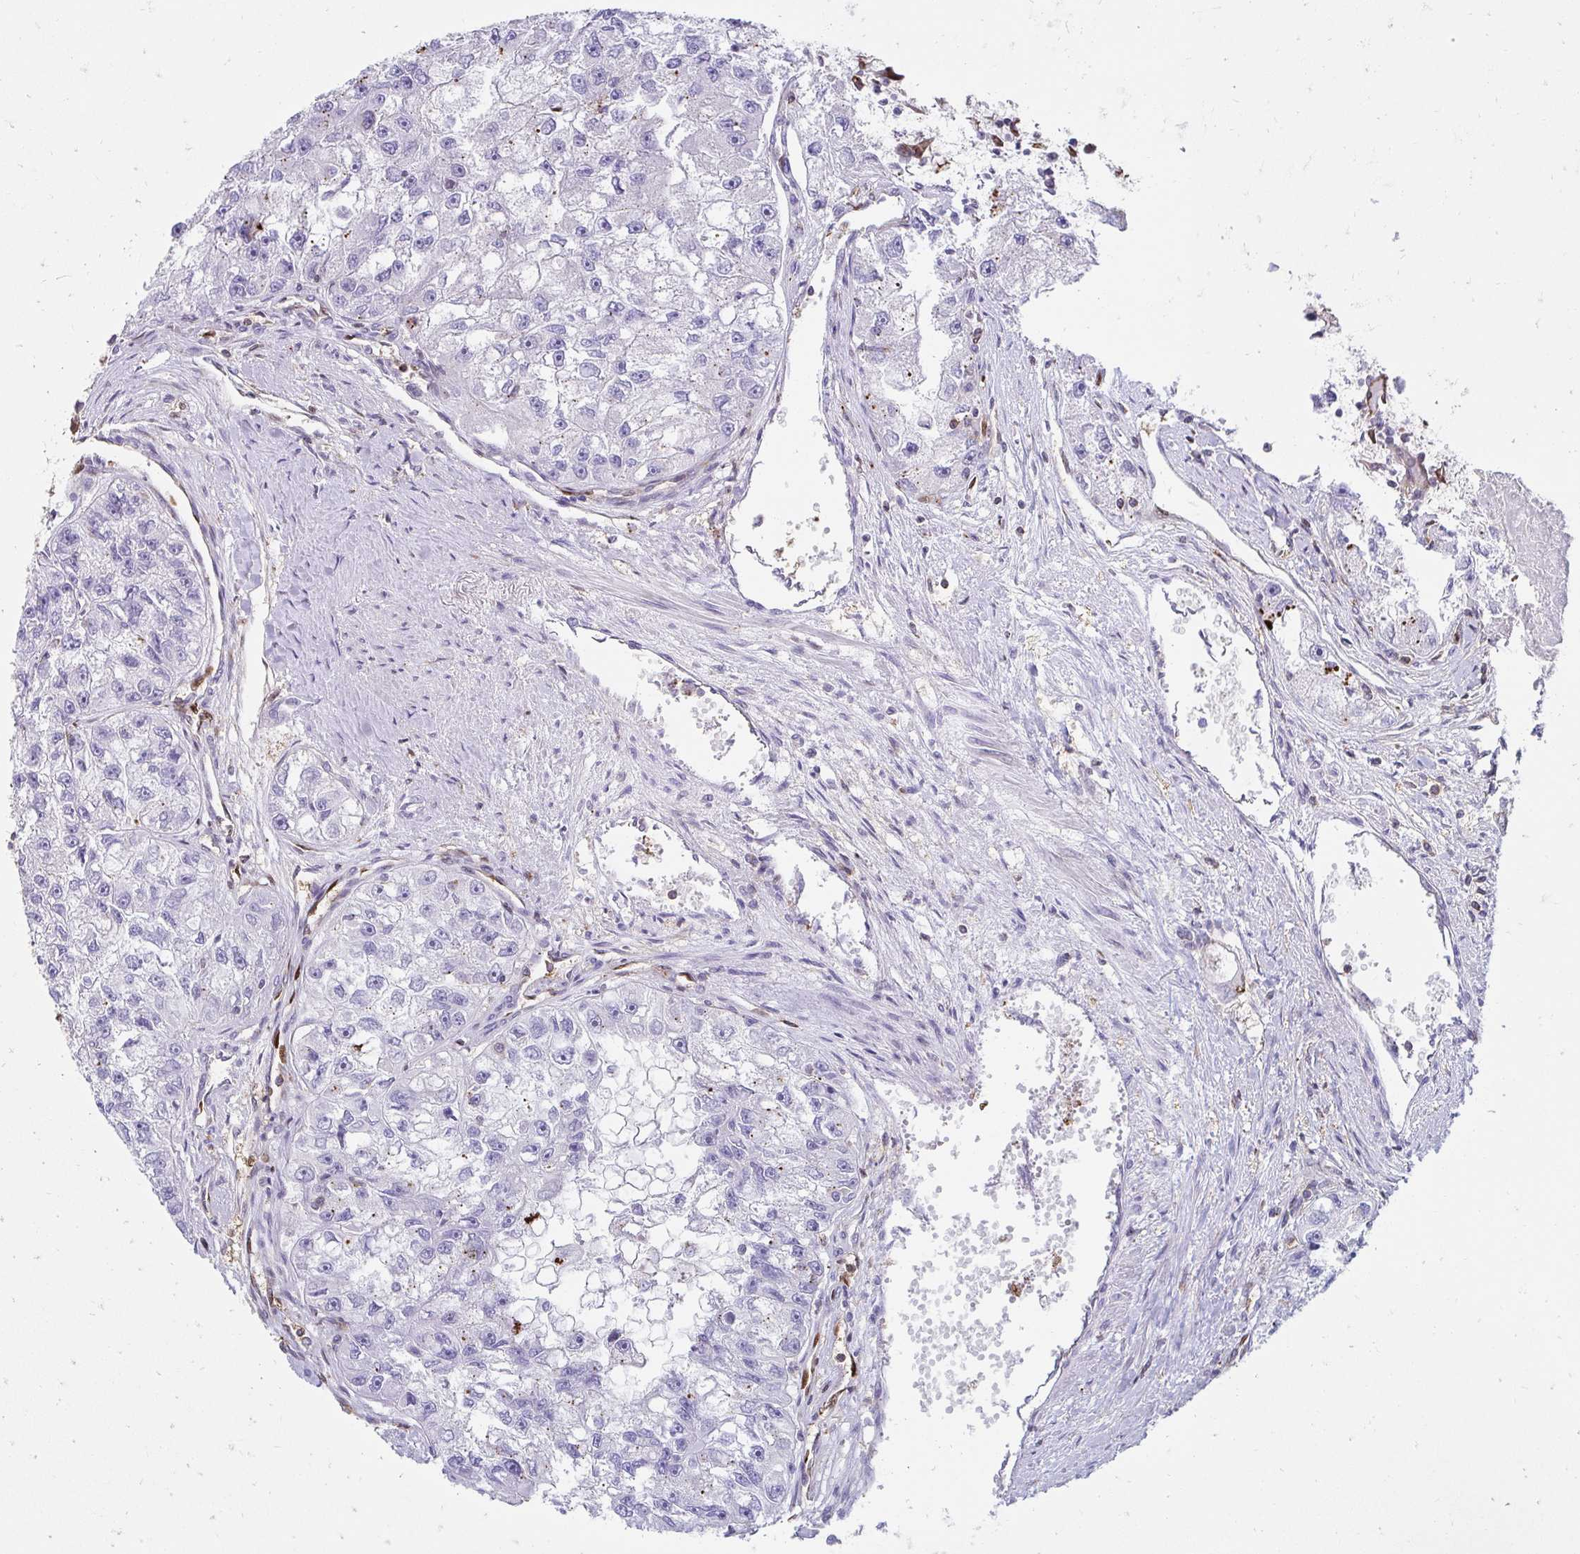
{"staining": {"intensity": "negative", "quantity": "none", "location": "none"}, "tissue": "renal cancer", "cell_type": "Tumor cells", "image_type": "cancer", "snomed": [{"axis": "morphology", "description": "Adenocarcinoma, NOS"}, {"axis": "topography", "description": "Kidney"}], "caption": "There is no significant staining in tumor cells of renal cancer.", "gene": "FOXN3", "patient": {"sex": "male", "age": 63}}